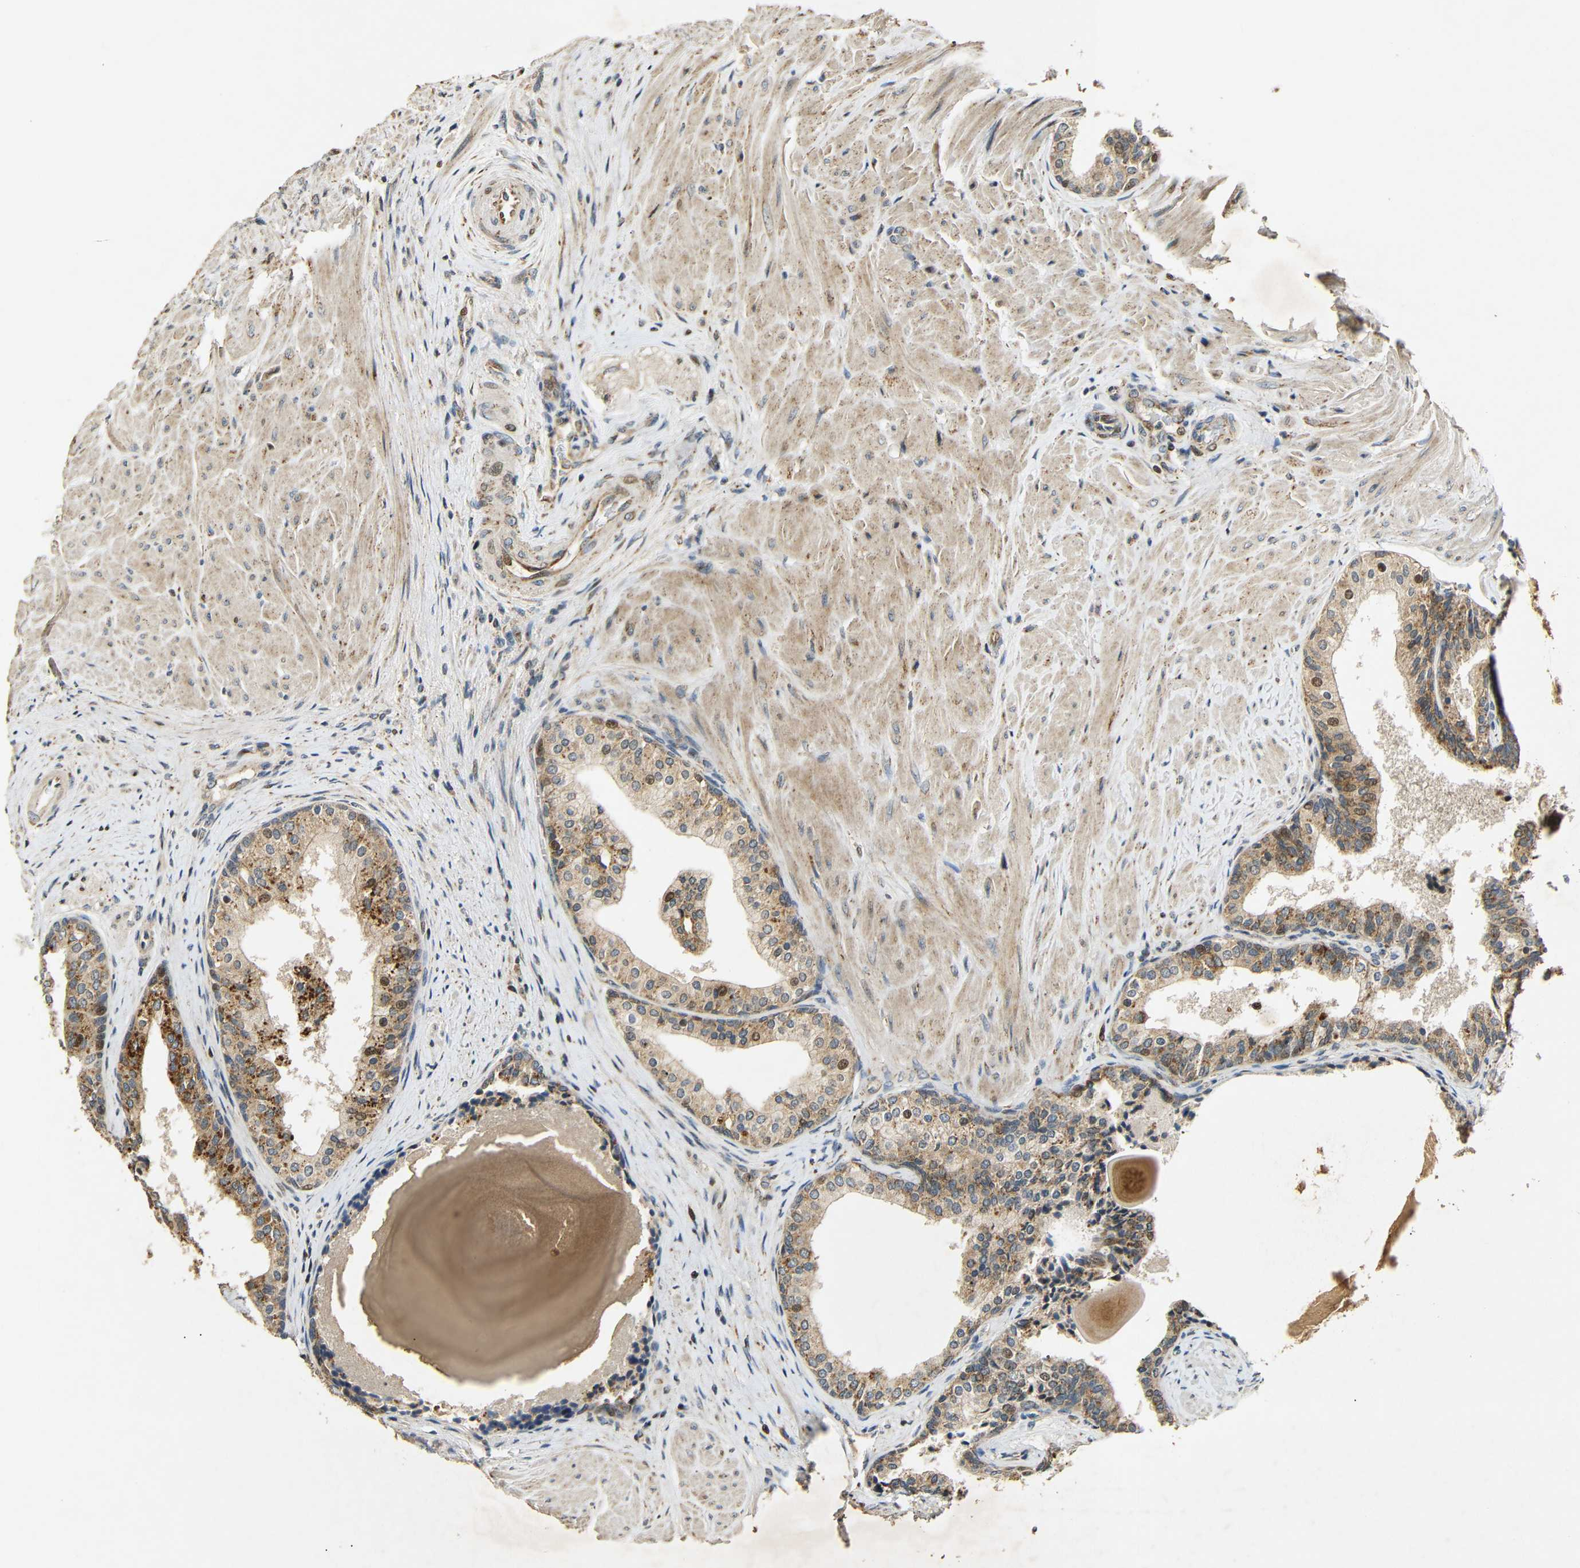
{"staining": {"intensity": "moderate", "quantity": ">75%", "location": "cytoplasmic/membranous,nuclear"}, "tissue": "prostate cancer", "cell_type": "Tumor cells", "image_type": "cancer", "snomed": [{"axis": "morphology", "description": "Adenocarcinoma, Low grade"}, {"axis": "topography", "description": "Prostate"}], "caption": "Tumor cells exhibit moderate cytoplasmic/membranous and nuclear expression in about >75% of cells in prostate cancer. The protein is shown in brown color, while the nuclei are stained blue.", "gene": "KAZALD1", "patient": {"sex": "male", "age": 60}}